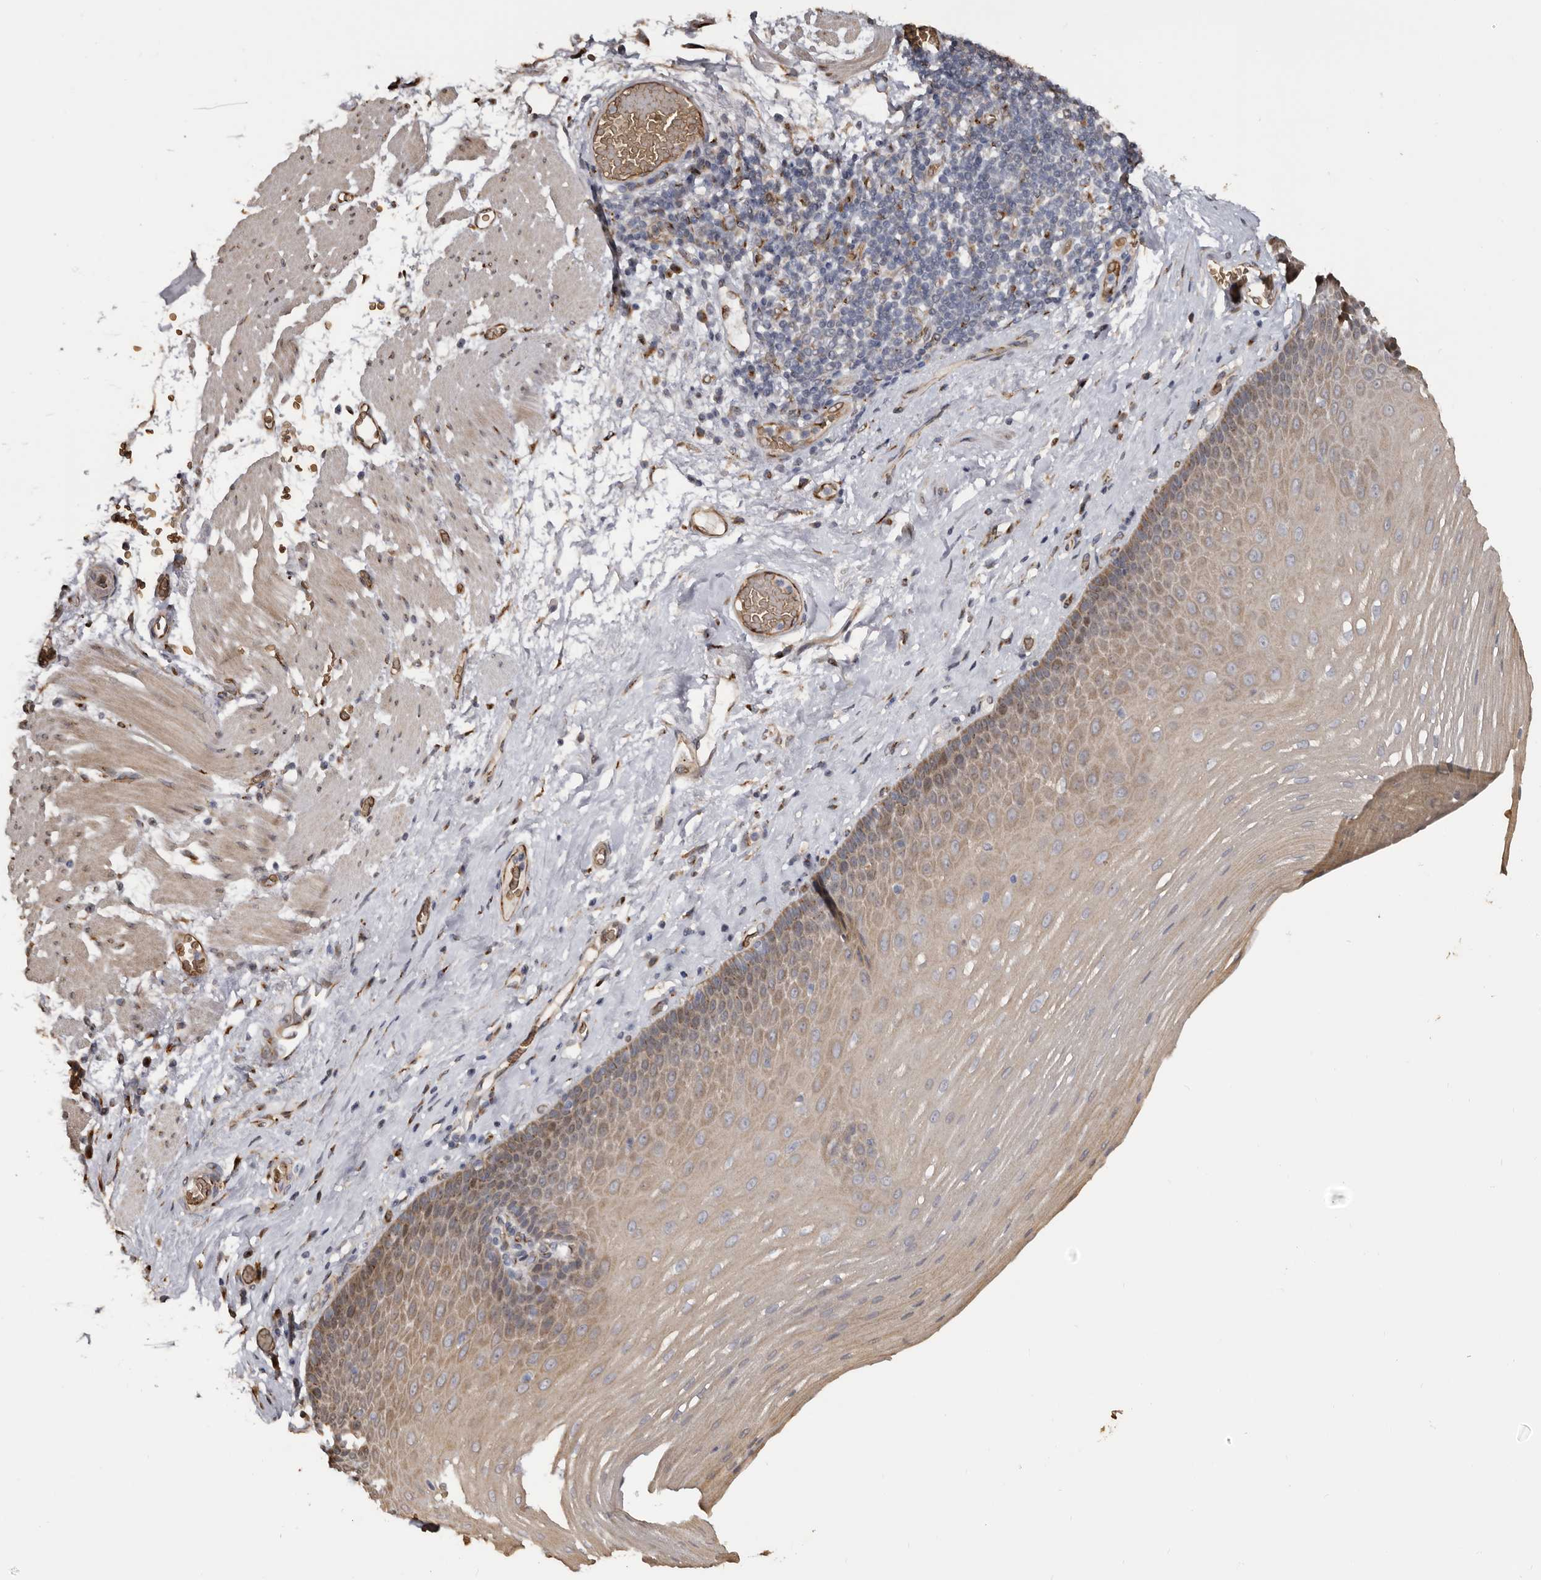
{"staining": {"intensity": "moderate", "quantity": "25%-75%", "location": "cytoplasmic/membranous"}, "tissue": "esophagus", "cell_type": "Squamous epithelial cells", "image_type": "normal", "snomed": [{"axis": "morphology", "description": "Normal tissue, NOS"}, {"axis": "topography", "description": "Esophagus"}], "caption": "Human esophagus stained with a brown dye displays moderate cytoplasmic/membranous positive positivity in about 25%-75% of squamous epithelial cells.", "gene": "ENTREP1", "patient": {"sex": "male", "age": 62}}